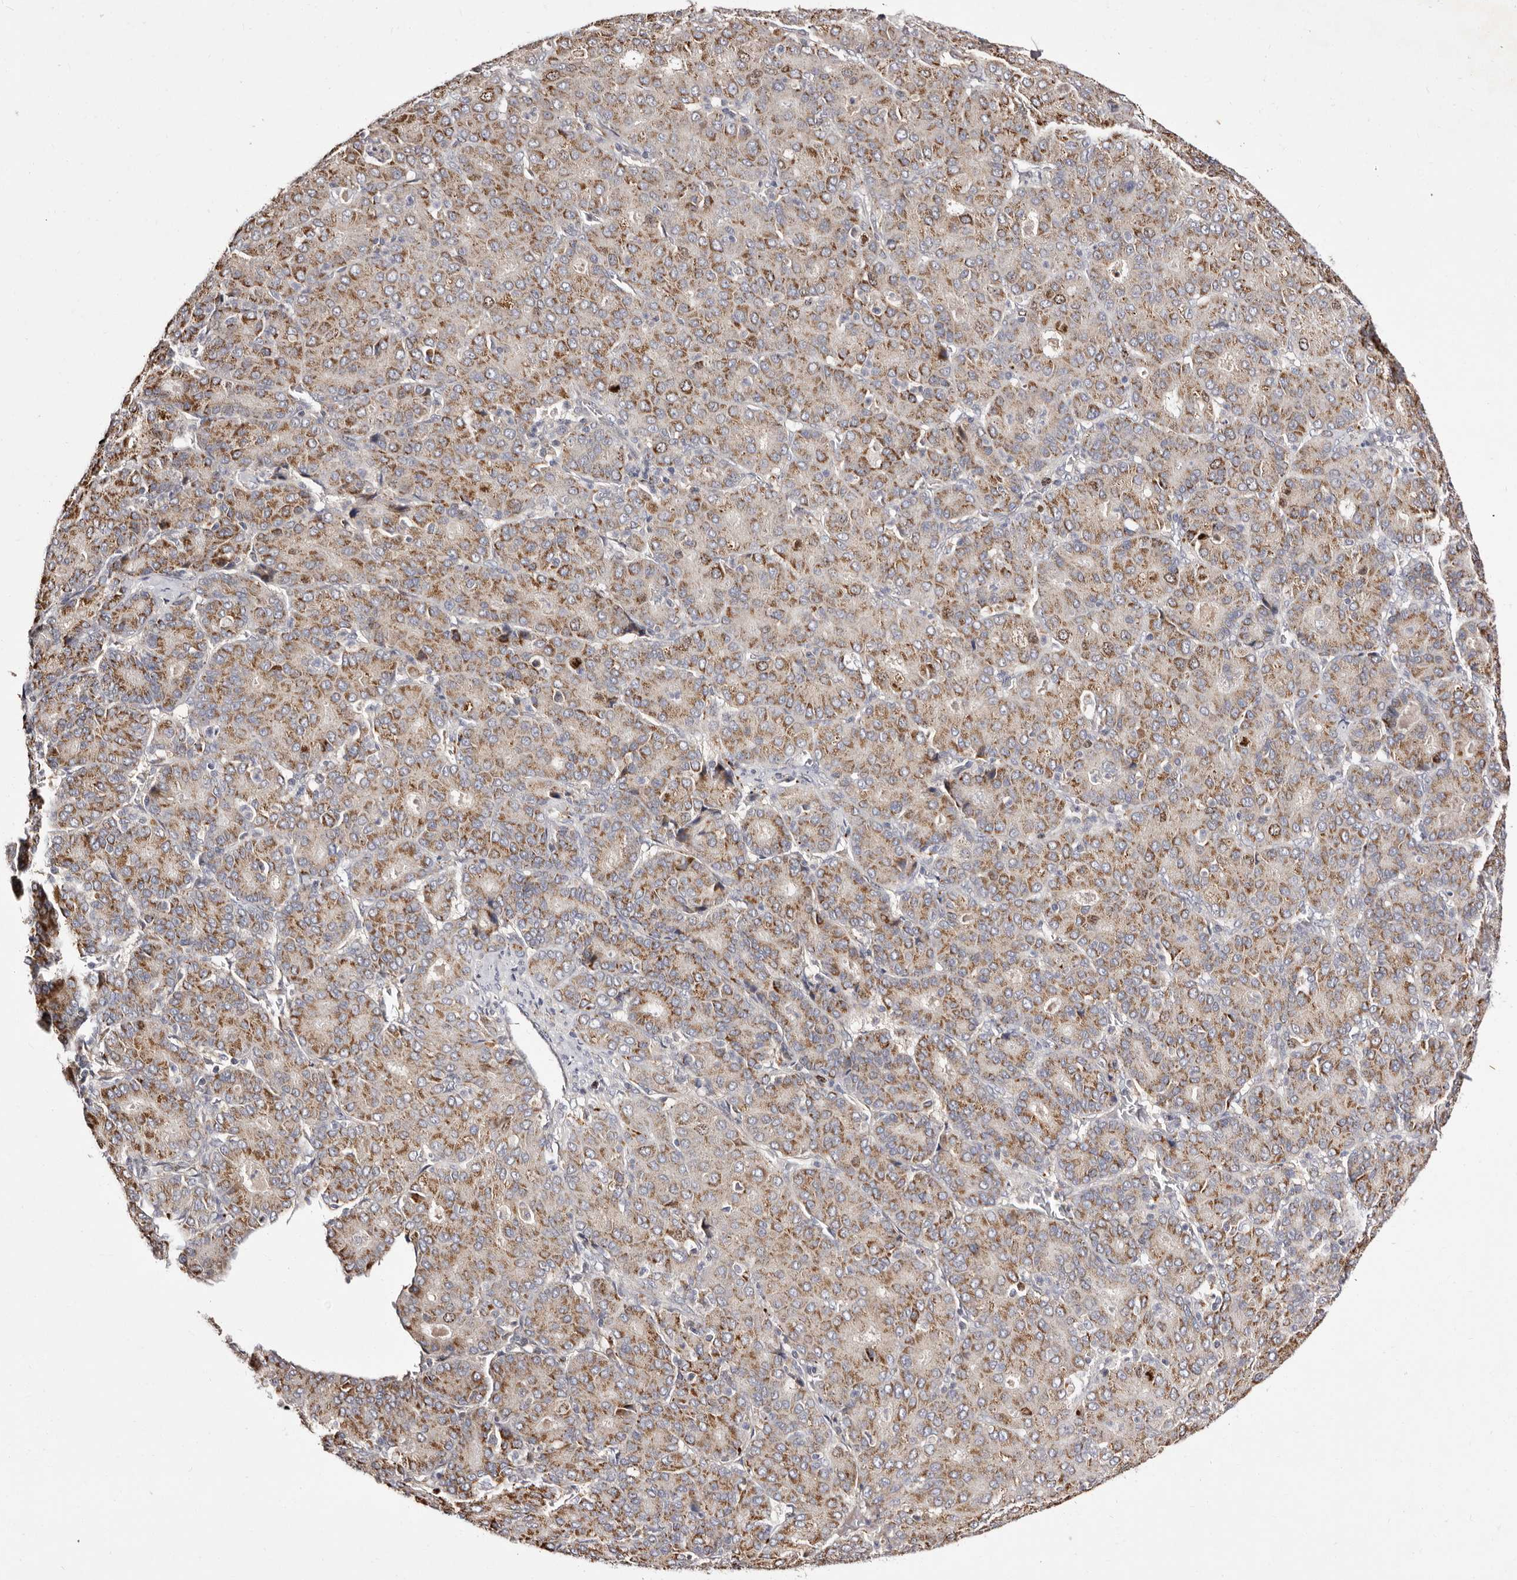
{"staining": {"intensity": "moderate", "quantity": ">75%", "location": "cytoplasmic/membranous"}, "tissue": "liver cancer", "cell_type": "Tumor cells", "image_type": "cancer", "snomed": [{"axis": "morphology", "description": "Carcinoma, Hepatocellular, NOS"}, {"axis": "topography", "description": "Liver"}], "caption": "Approximately >75% of tumor cells in human hepatocellular carcinoma (liver) demonstrate moderate cytoplasmic/membranous protein positivity as visualized by brown immunohistochemical staining.", "gene": "CDCA8", "patient": {"sex": "male", "age": 65}}